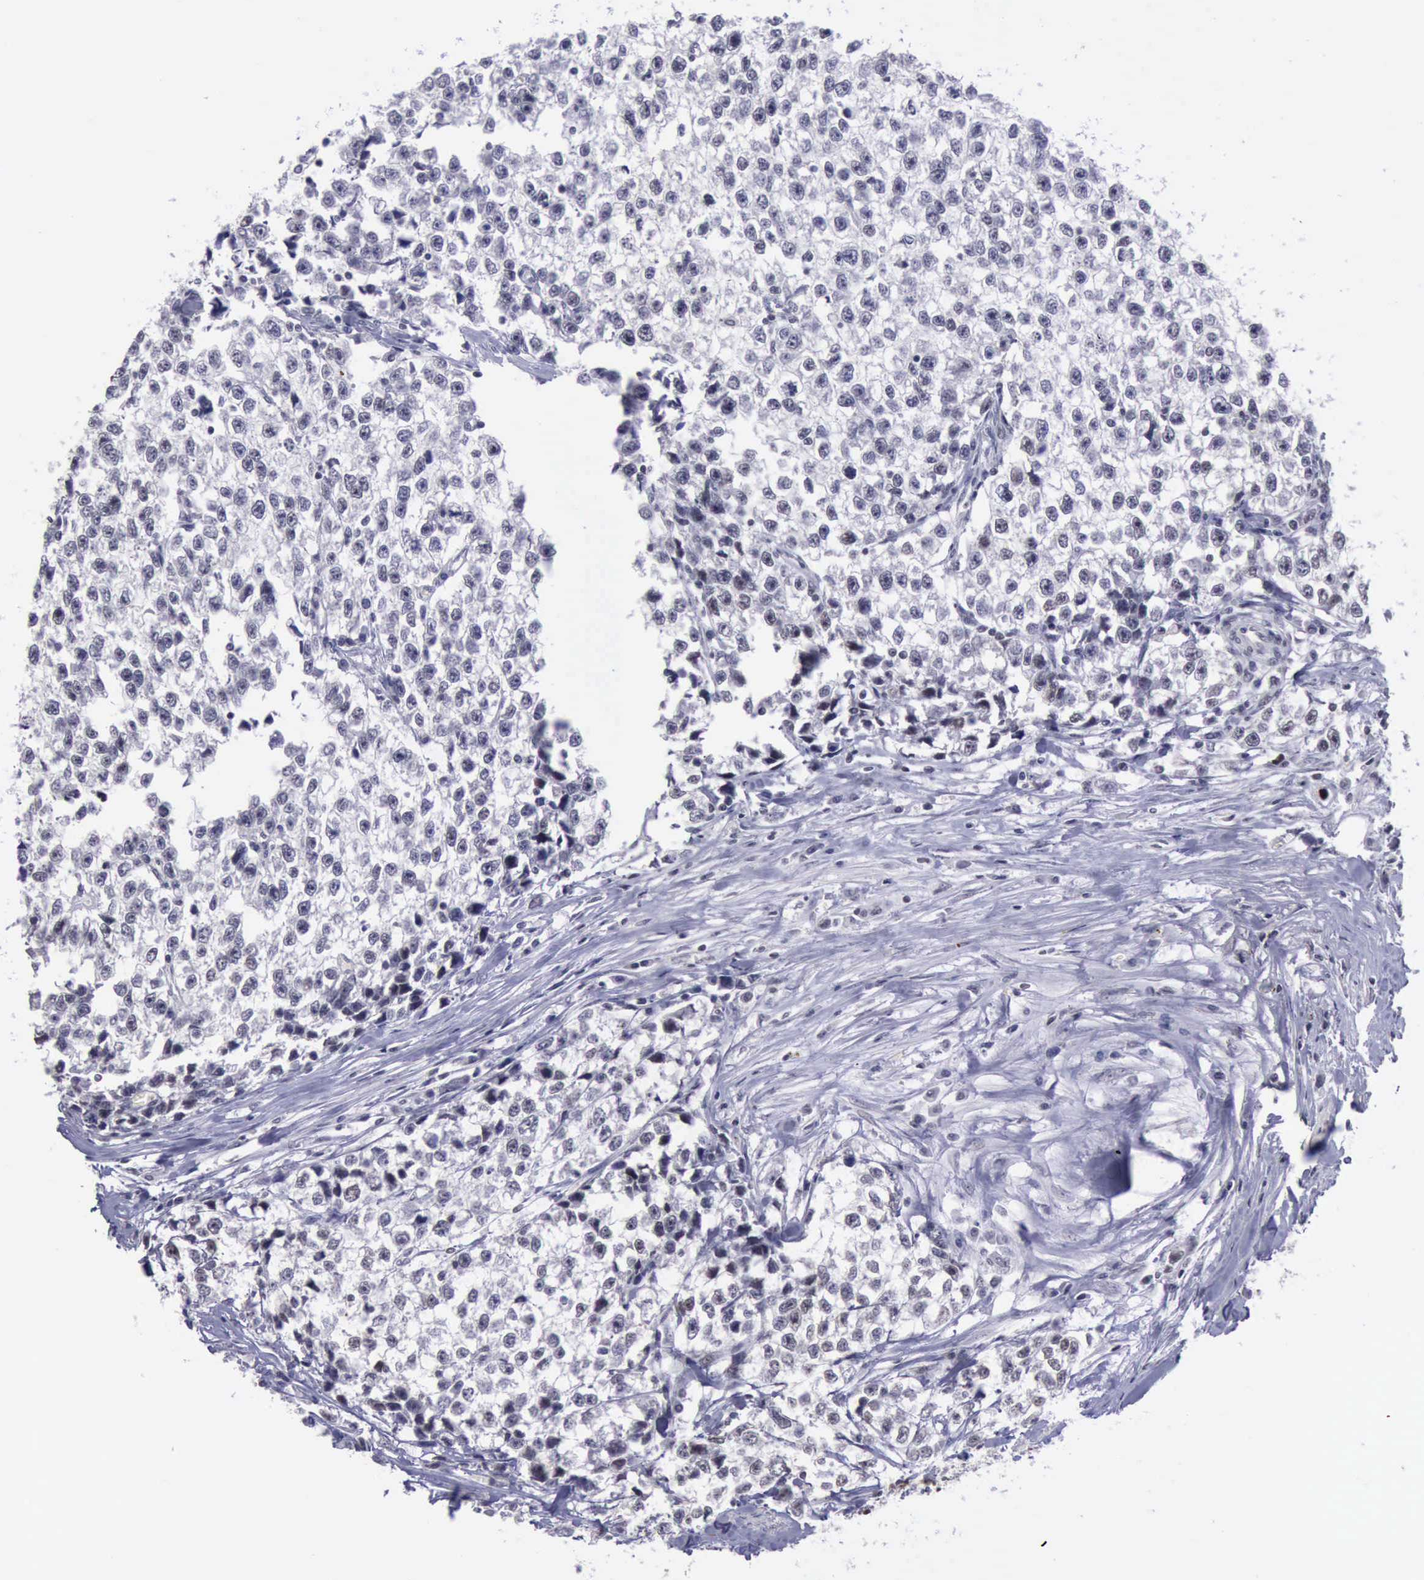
{"staining": {"intensity": "moderate", "quantity": ">75%", "location": "nuclear"}, "tissue": "testis cancer", "cell_type": "Tumor cells", "image_type": "cancer", "snomed": [{"axis": "morphology", "description": "Seminoma, NOS"}, {"axis": "morphology", "description": "Carcinoma, Embryonal, NOS"}, {"axis": "topography", "description": "Testis"}], "caption": "A brown stain highlights moderate nuclear expression of a protein in human seminoma (testis) tumor cells.", "gene": "YY1", "patient": {"sex": "male", "age": 30}}